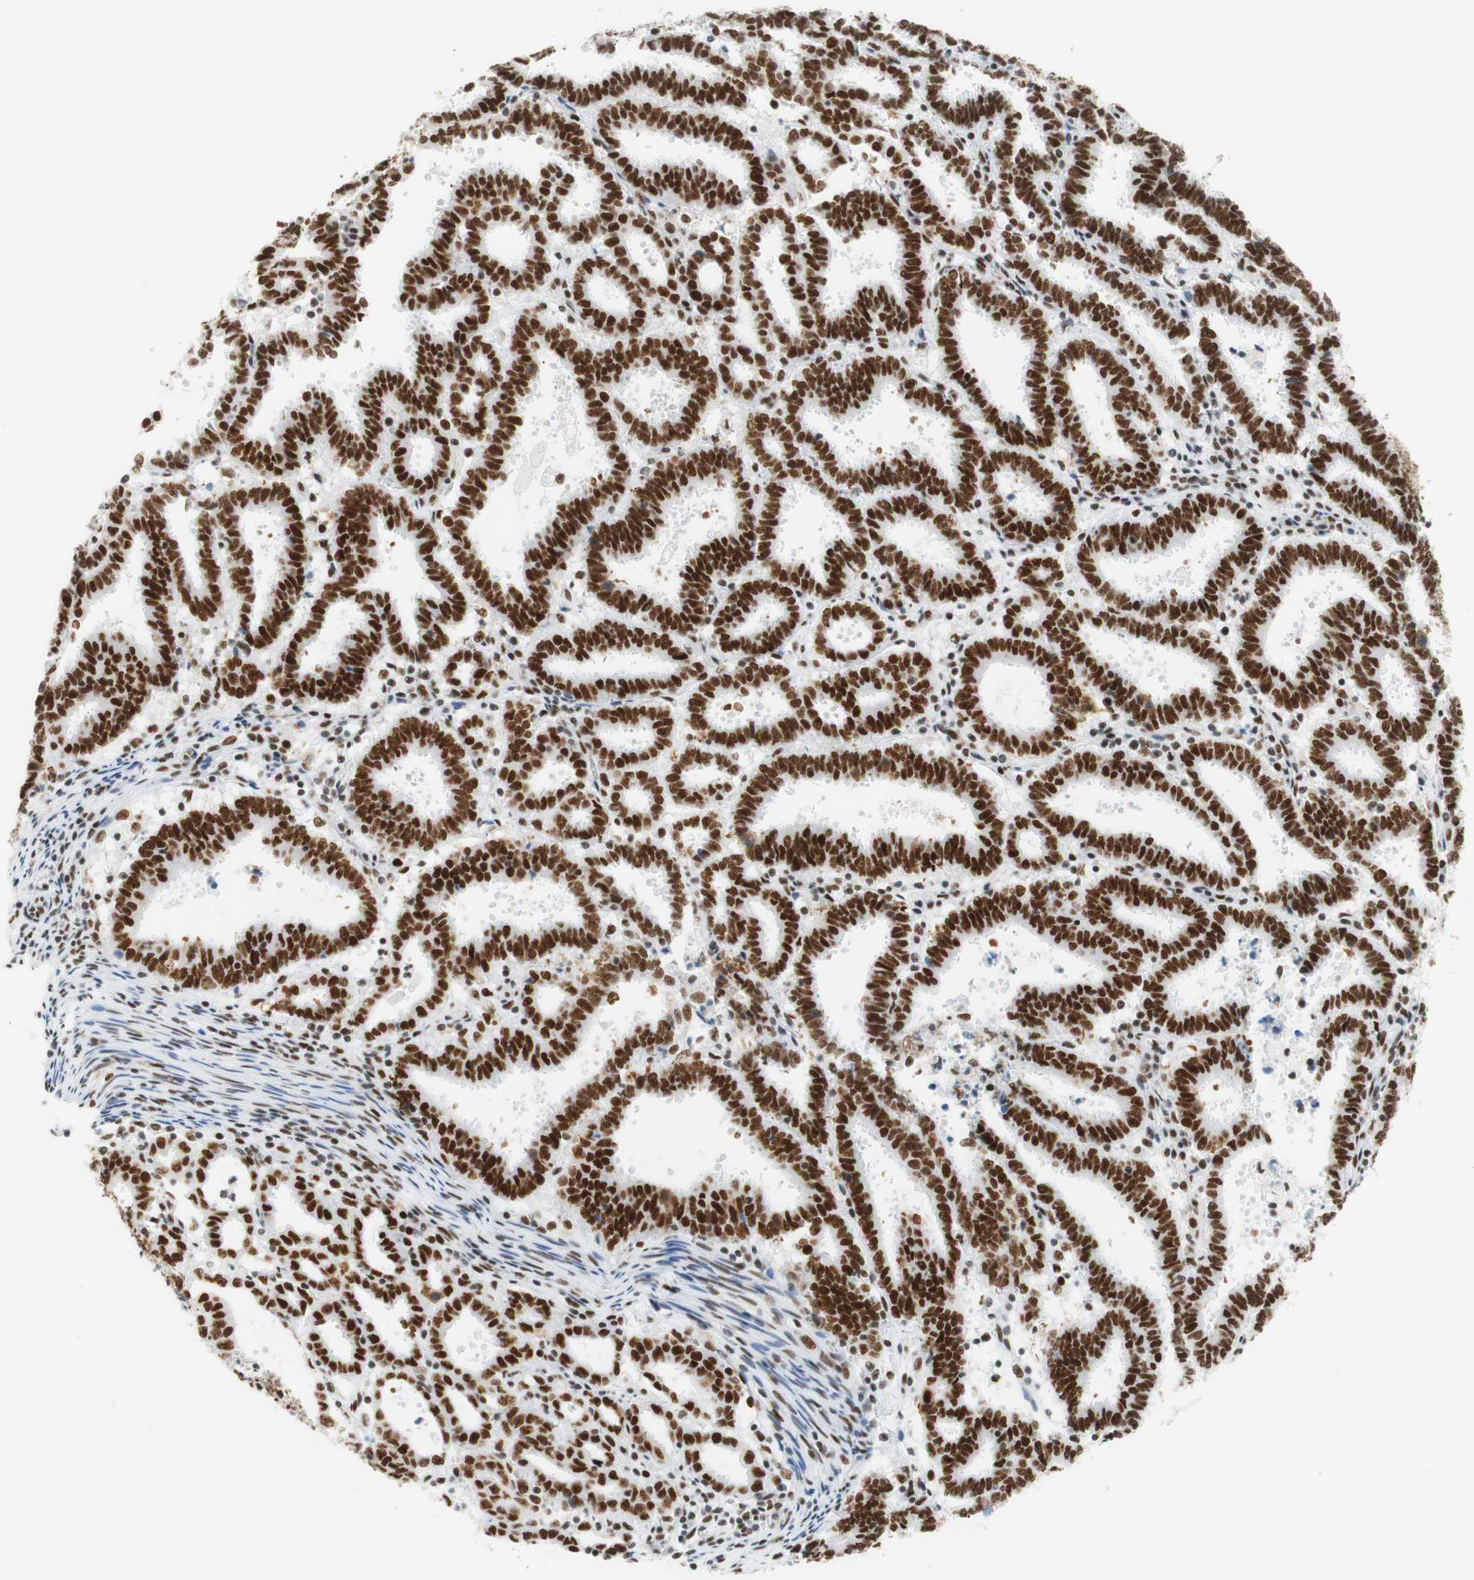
{"staining": {"intensity": "moderate", "quantity": ">75%", "location": "nuclear"}, "tissue": "endometrial cancer", "cell_type": "Tumor cells", "image_type": "cancer", "snomed": [{"axis": "morphology", "description": "Adenocarcinoma, NOS"}, {"axis": "topography", "description": "Uterus"}], "caption": "Immunohistochemical staining of endometrial cancer (adenocarcinoma) shows moderate nuclear protein staining in approximately >75% of tumor cells.", "gene": "RNF20", "patient": {"sex": "female", "age": 83}}